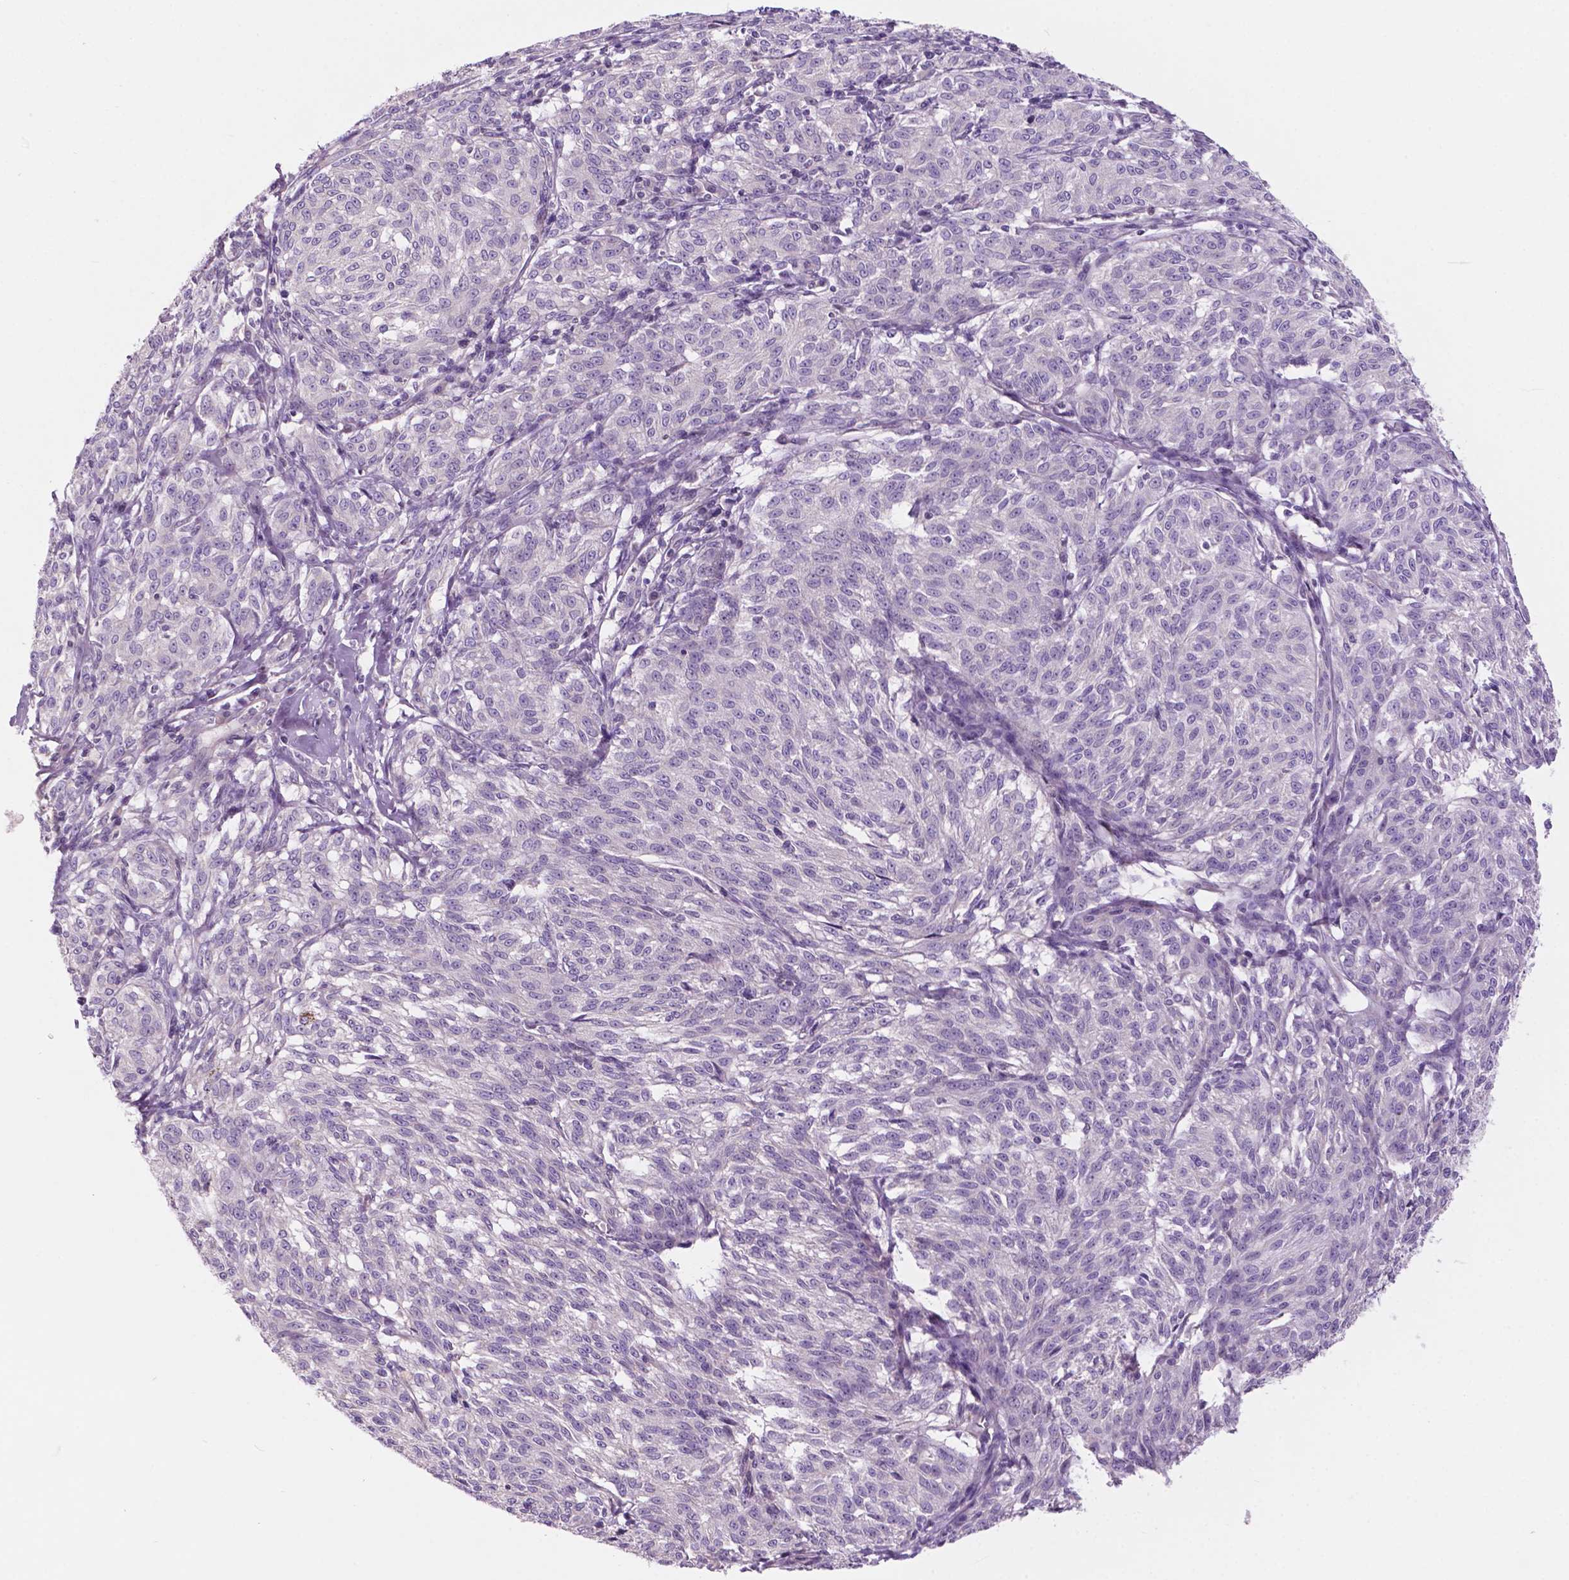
{"staining": {"intensity": "negative", "quantity": "none", "location": "none"}, "tissue": "melanoma", "cell_type": "Tumor cells", "image_type": "cancer", "snomed": [{"axis": "morphology", "description": "Malignant melanoma, NOS"}, {"axis": "topography", "description": "Skin"}], "caption": "This histopathology image is of melanoma stained with immunohistochemistry to label a protein in brown with the nuclei are counter-stained blue. There is no staining in tumor cells.", "gene": "FAM50B", "patient": {"sex": "female", "age": 72}}